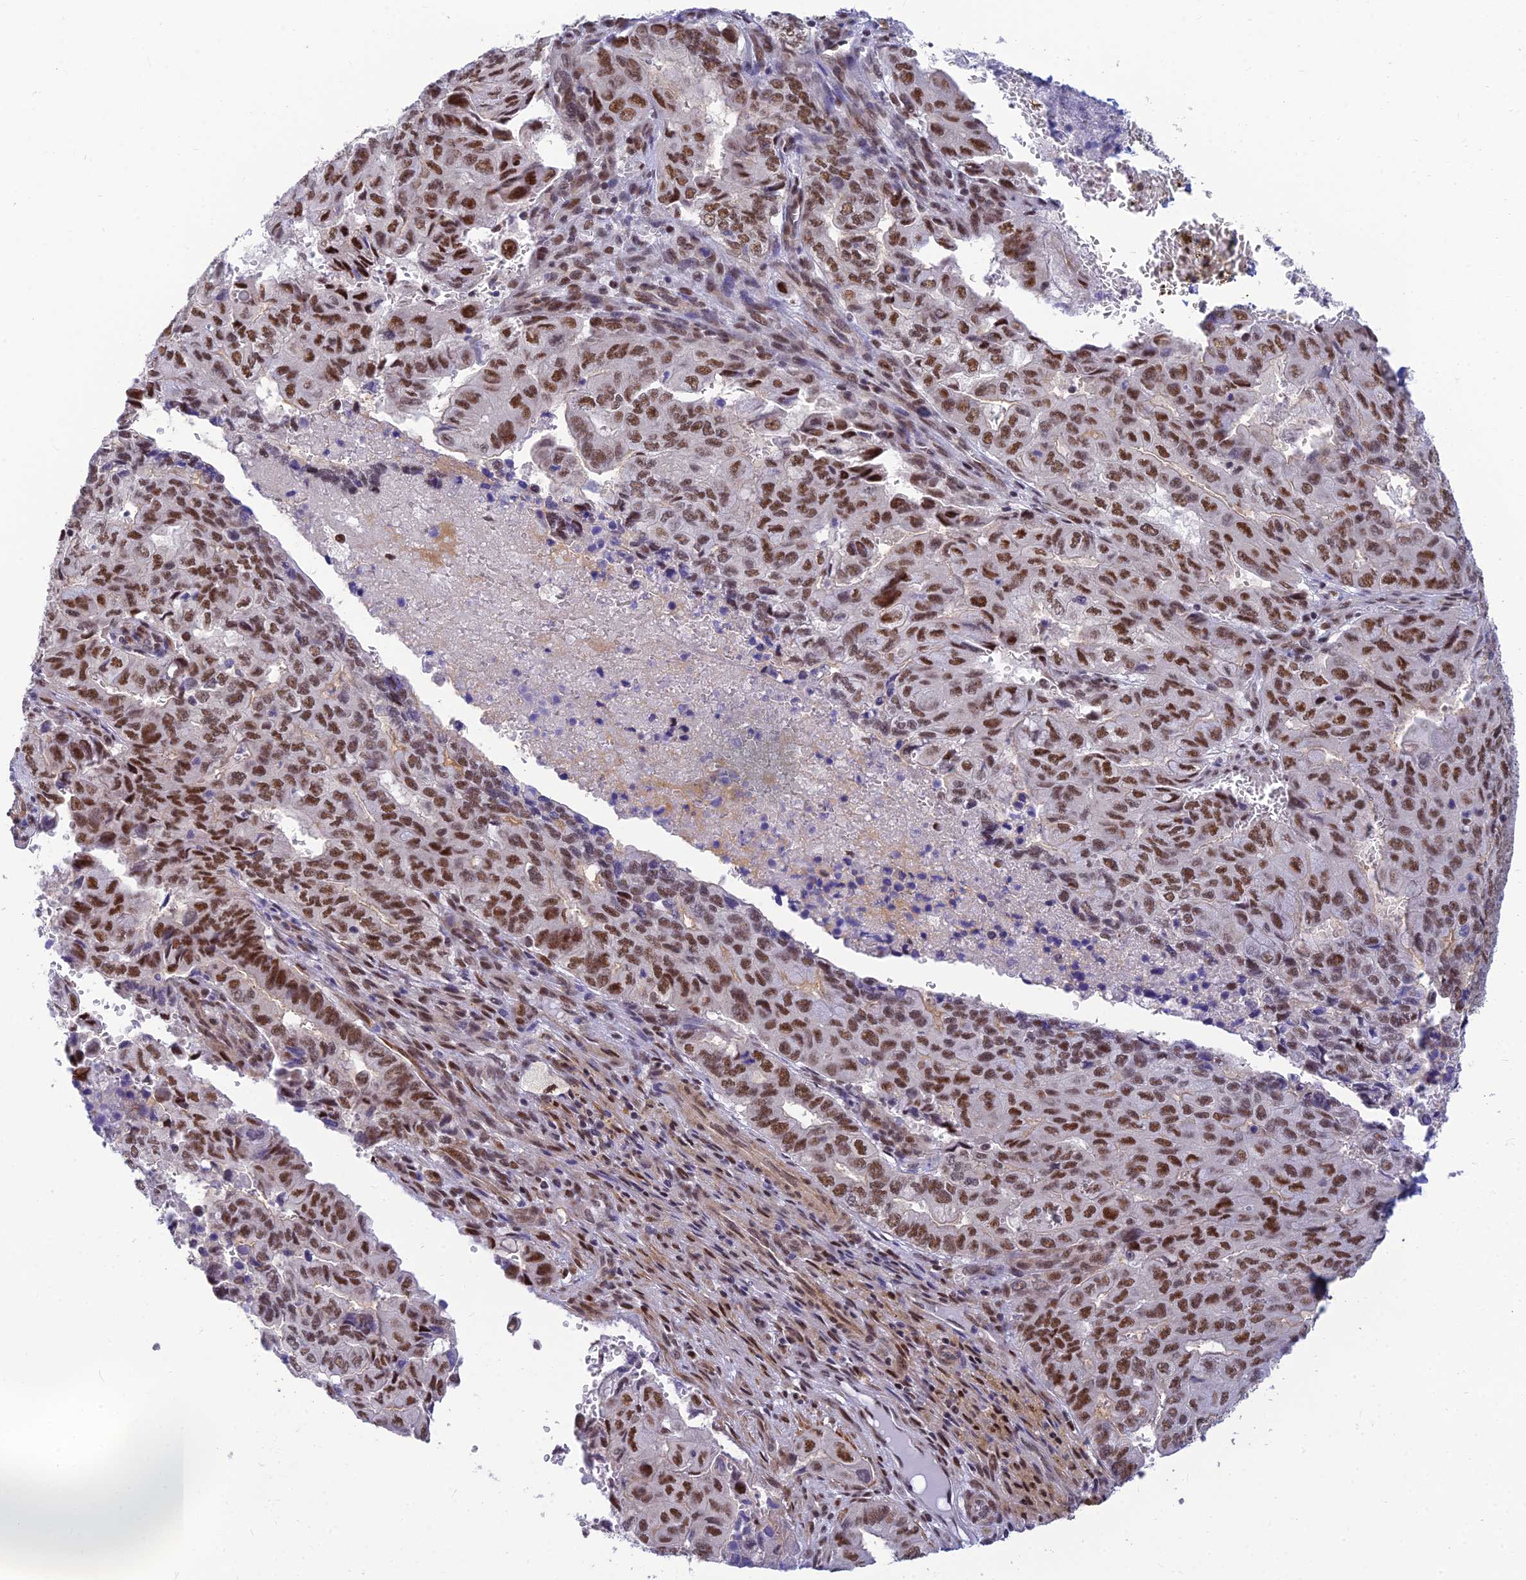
{"staining": {"intensity": "strong", "quantity": ">75%", "location": "nuclear"}, "tissue": "pancreatic cancer", "cell_type": "Tumor cells", "image_type": "cancer", "snomed": [{"axis": "morphology", "description": "Adenocarcinoma, NOS"}, {"axis": "topography", "description": "Pancreas"}], "caption": "Strong nuclear protein staining is present in about >75% of tumor cells in pancreatic cancer (adenocarcinoma).", "gene": "CLK4", "patient": {"sex": "male", "age": 51}}